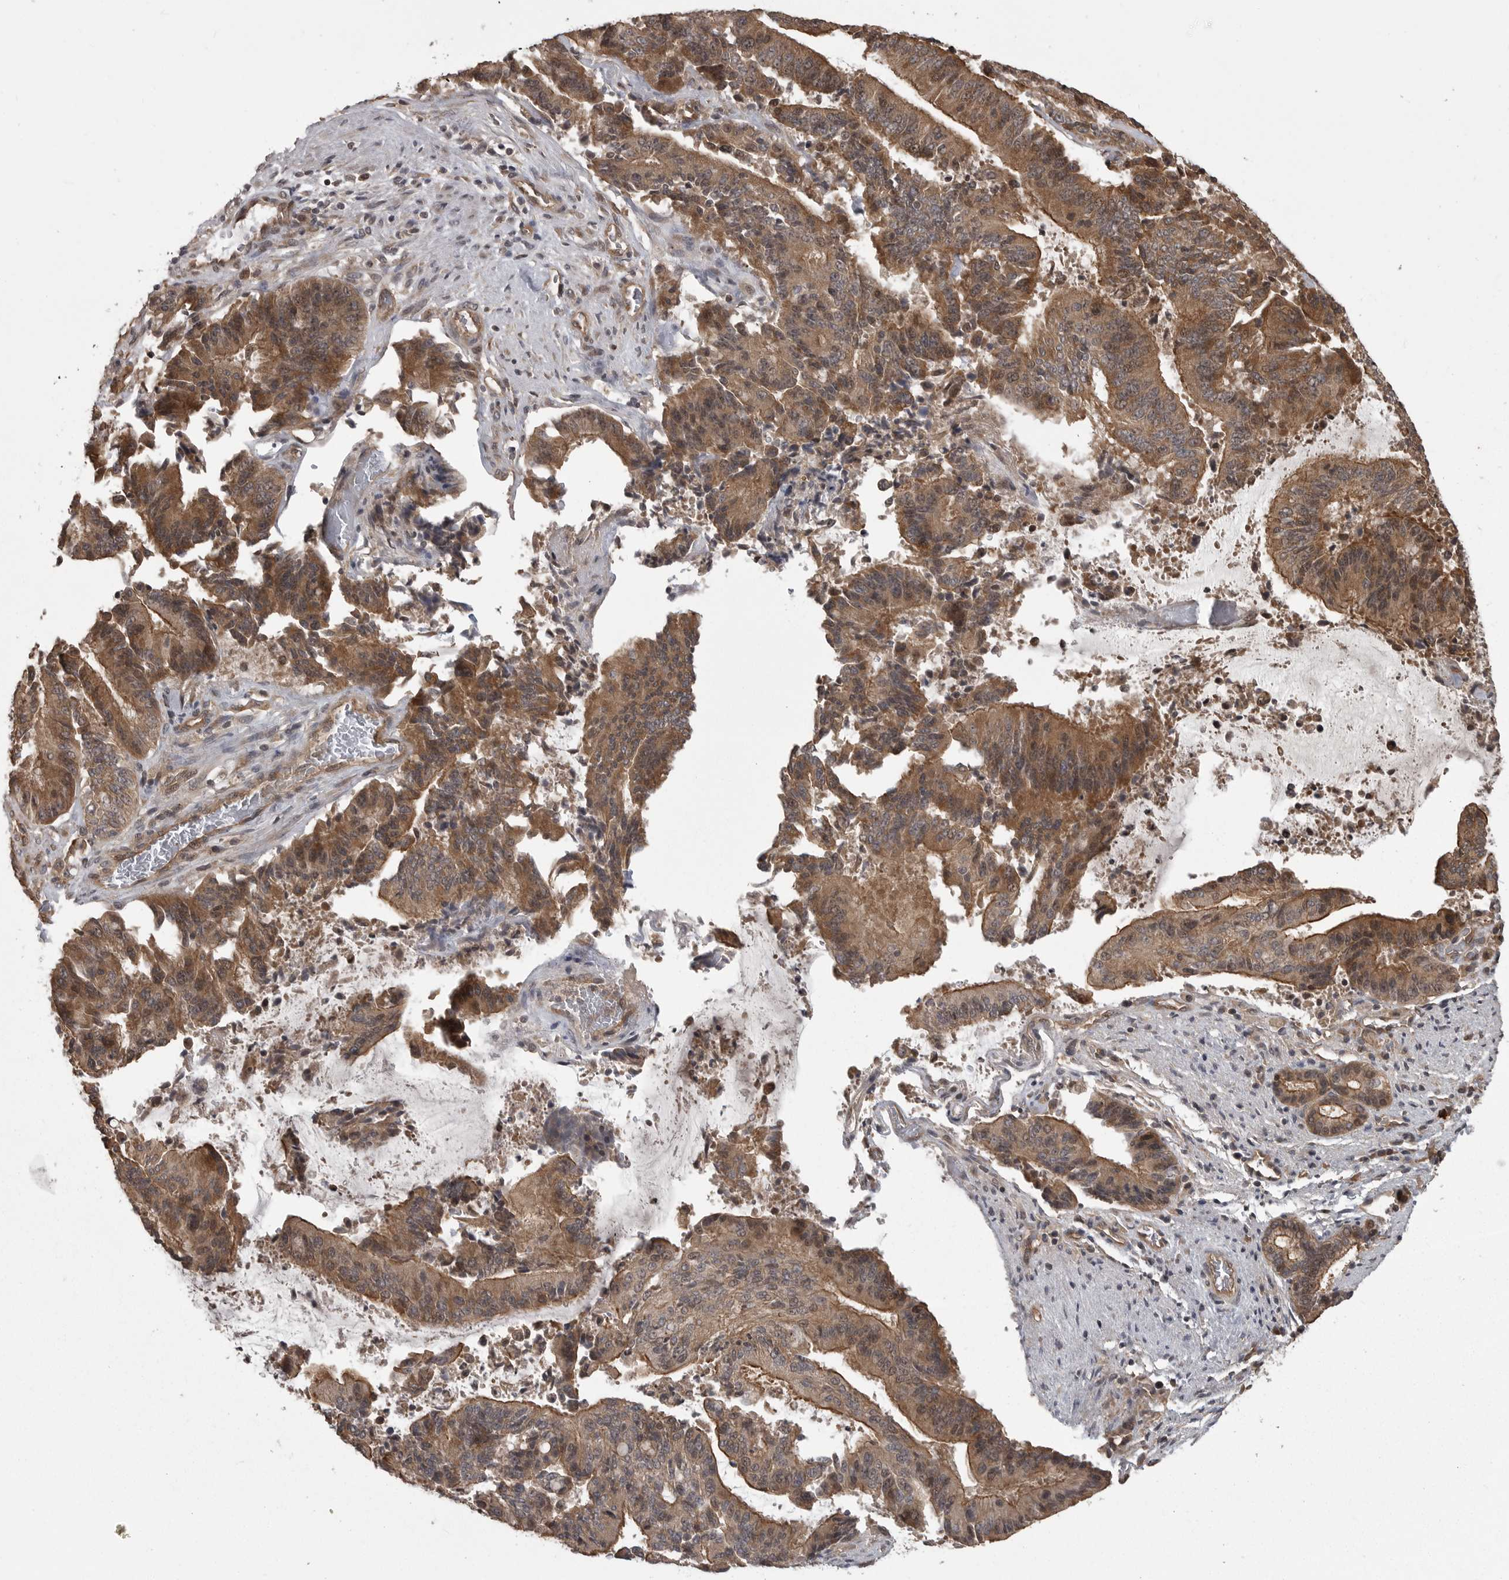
{"staining": {"intensity": "moderate", "quantity": ">75%", "location": "cytoplasmic/membranous"}, "tissue": "liver cancer", "cell_type": "Tumor cells", "image_type": "cancer", "snomed": [{"axis": "morphology", "description": "Normal tissue, NOS"}, {"axis": "morphology", "description": "Cholangiocarcinoma"}, {"axis": "topography", "description": "Liver"}, {"axis": "topography", "description": "Peripheral nerve tissue"}], "caption": "Liver cholangiocarcinoma stained with DAB (3,3'-diaminobenzidine) IHC reveals medium levels of moderate cytoplasmic/membranous positivity in about >75% of tumor cells.", "gene": "DNAJC8", "patient": {"sex": "female", "age": 73}}